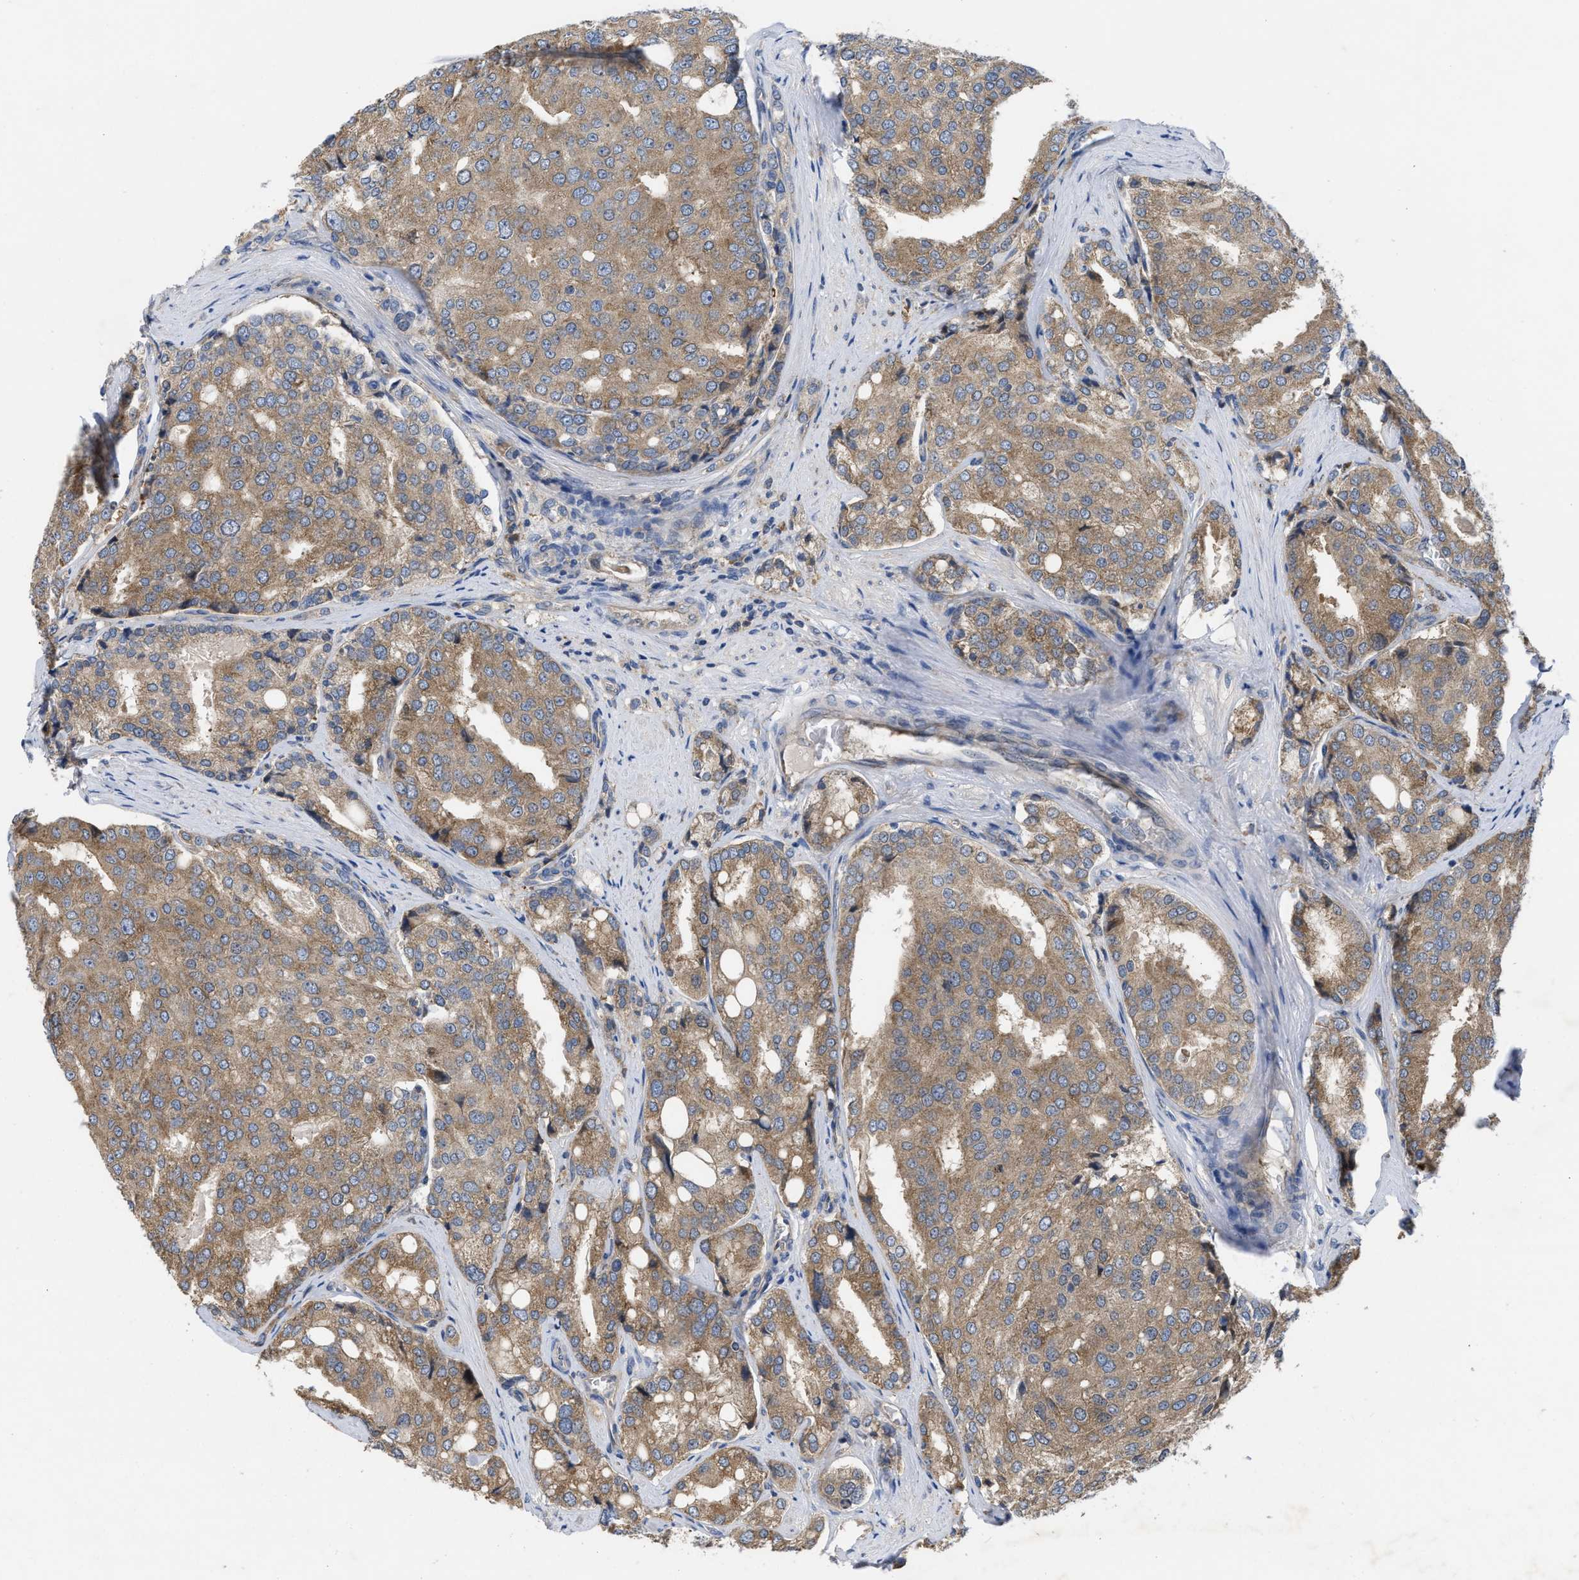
{"staining": {"intensity": "moderate", "quantity": ">75%", "location": "cytoplasmic/membranous"}, "tissue": "prostate cancer", "cell_type": "Tumor cells", "image_type": "cancer", "snomed": [{"axis": "morphology", "description": "Adenocarcinoma, High grade"}, {"axis": "topography", "description": "Prostate"}], "caption": "IHC (DAB (3,3'-diaminobenzidine)) staining of high-grade adenocarcinoma (prostate) demonstrates moderate cytoplasmic/membranous protein expression in about >75% of tumor cells. Nuclei are stained in blue.", "gene": "TMEM131", "patient": {"sex": "male", "age": 50}}